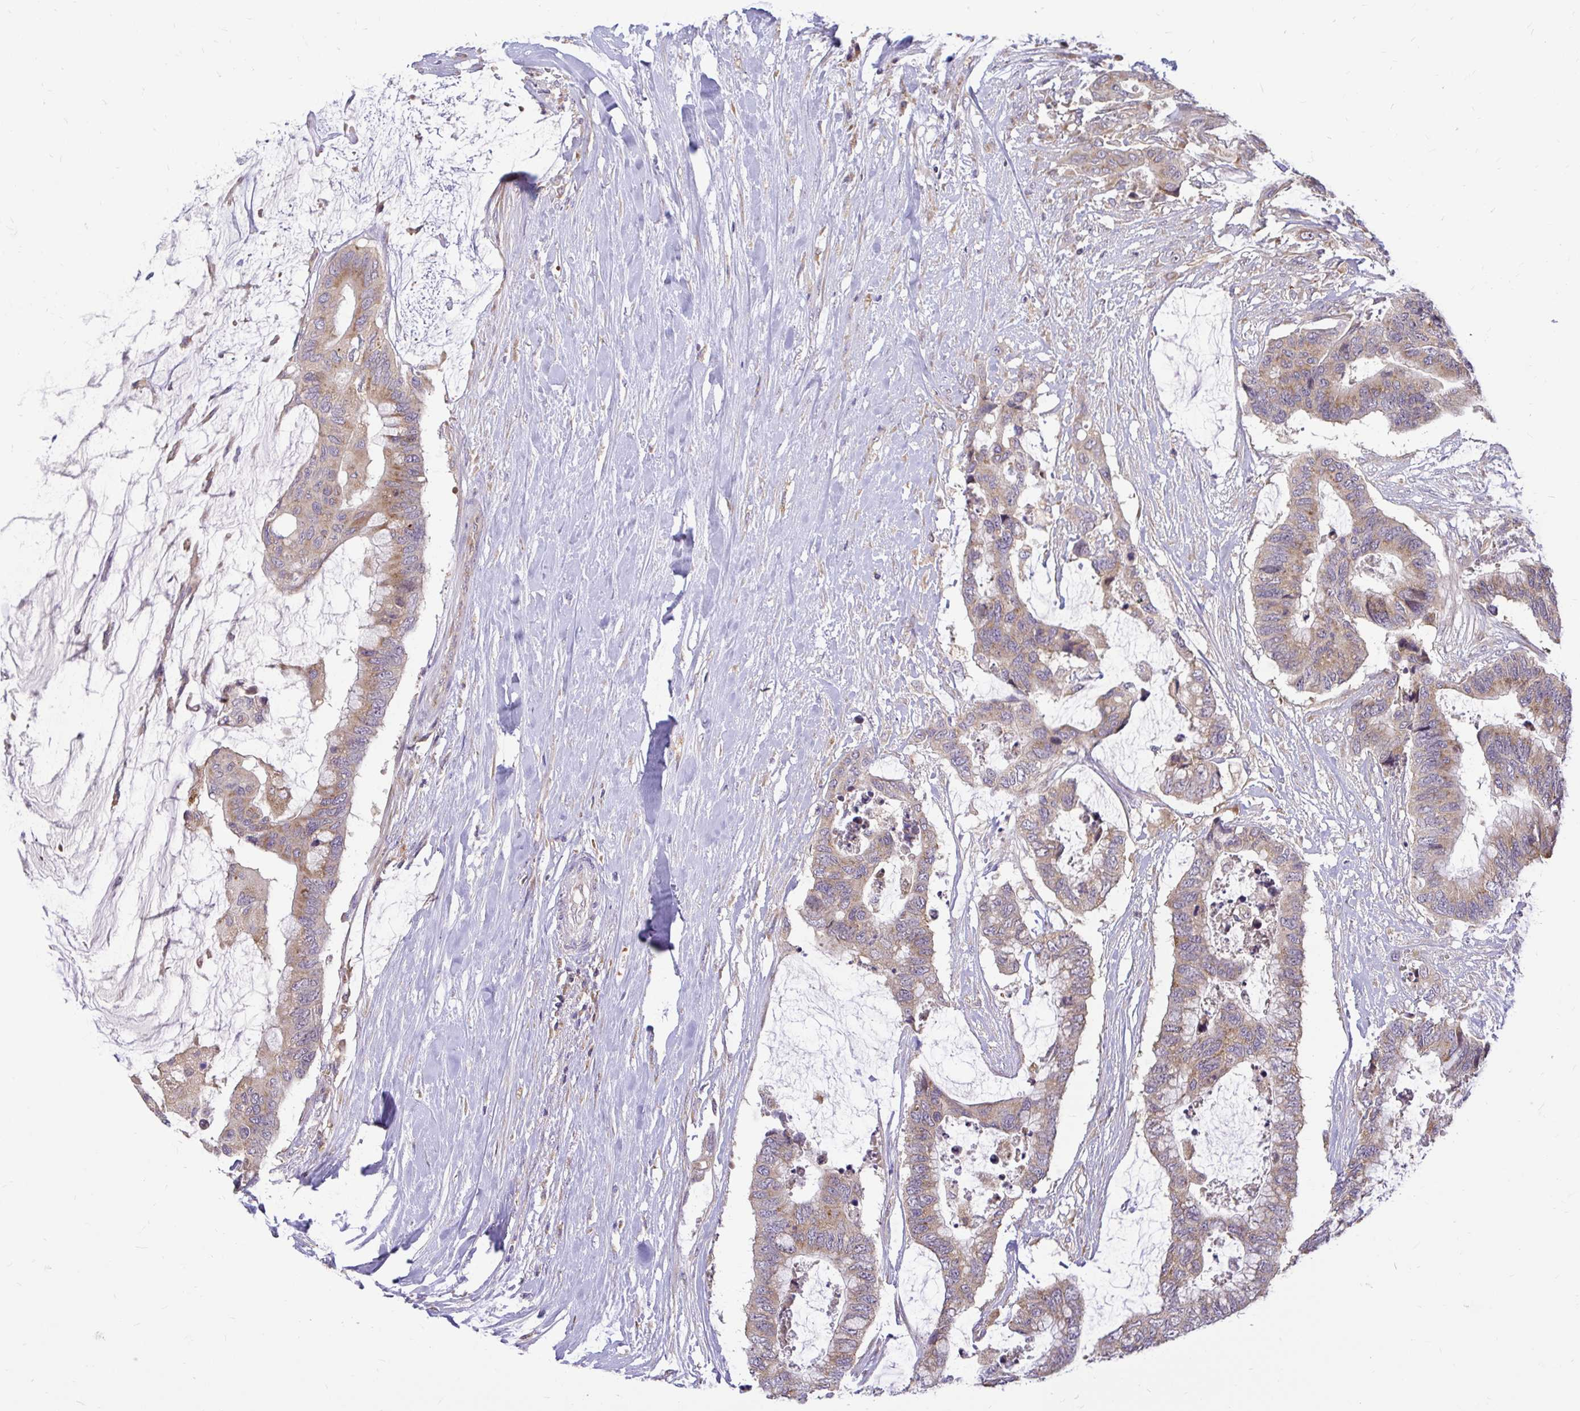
{"staining": {"intensity": "moderate", "quantity": ">75%", "location": "cytoplasmic/membranous"}, "tissue": "colorectal cancer", "cell_type": "Tumor cells", "image_type": "cancer", "snomed": [{"axis": "morphology", "description": "Adenocarcinoma, NOS"}, {"axis": "topography", "description": "Rectum"}], "caption": "The histopathology image exhibits a brown stain indicating the presence of a protein in the cytoplasmic/membranous of tumor cells in colorectal cancer (adenocarcinoma).", "gene": "VTI1B", "patient": {"sex": "female", "age": 59}}